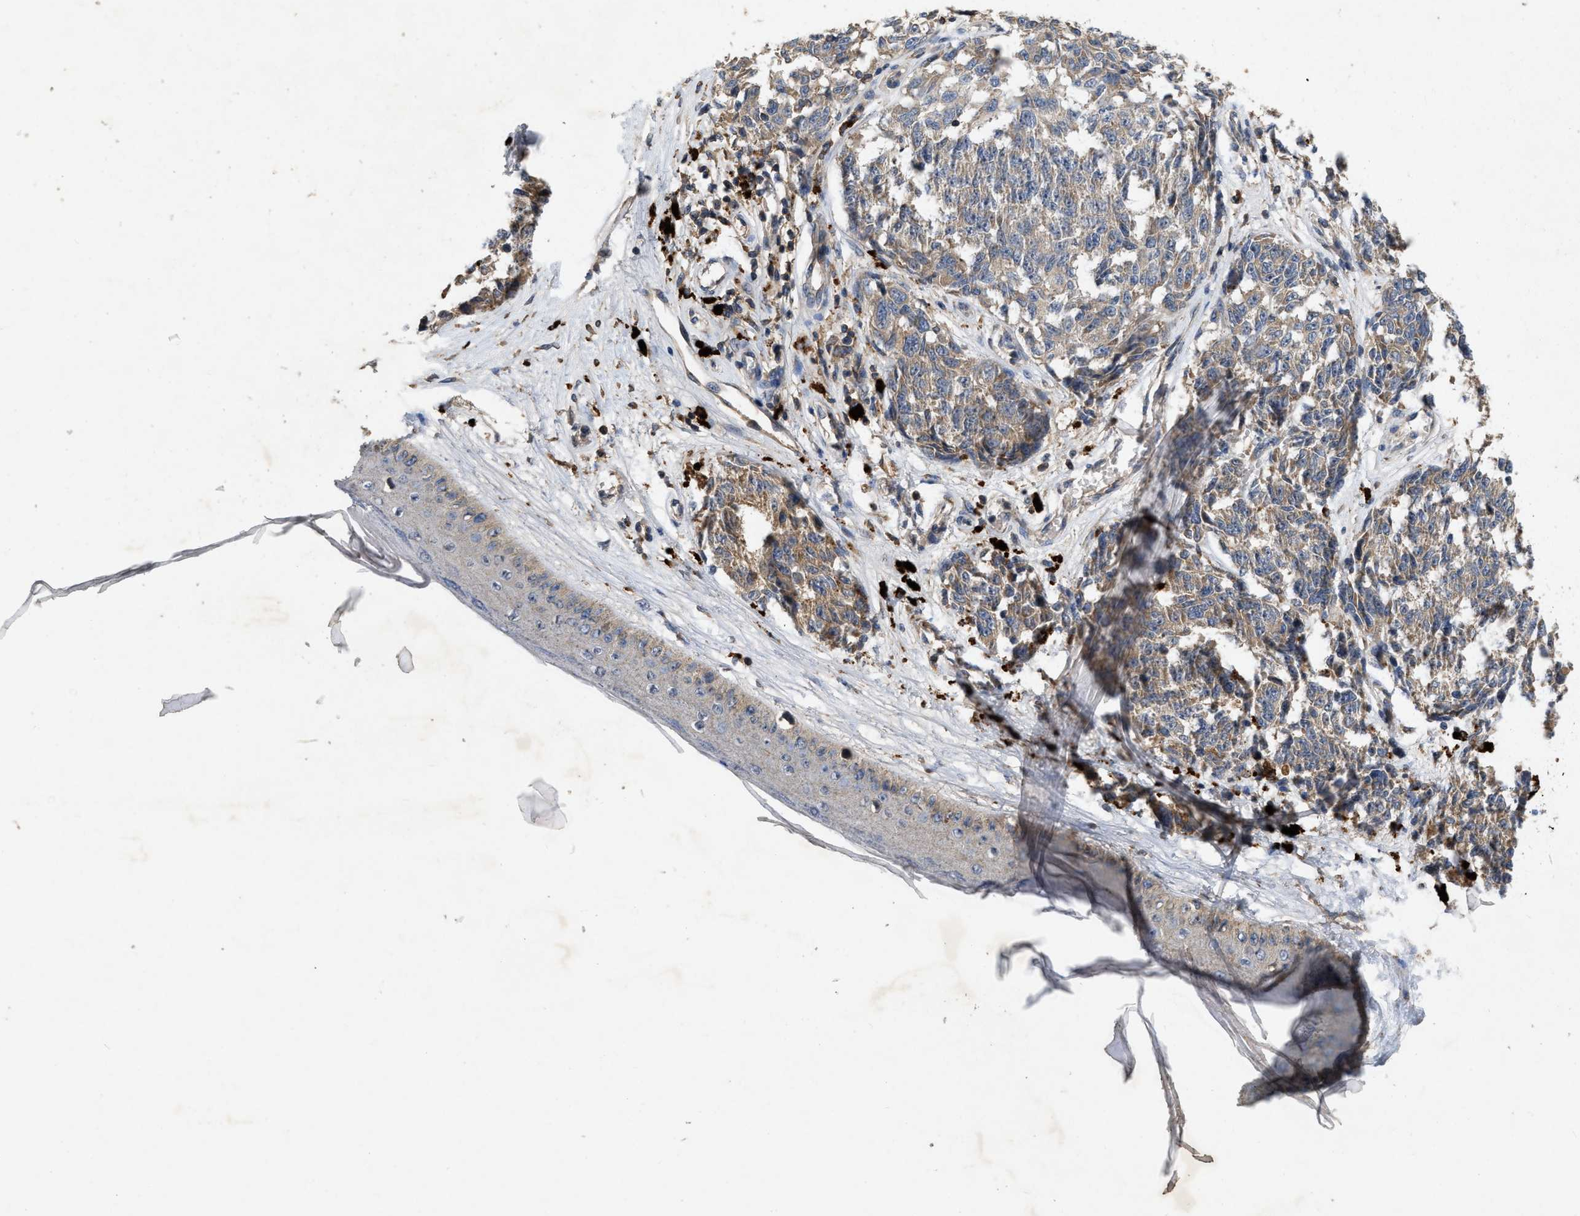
{"staining": {"intensity": "weak", "quantity": ">75%", "location": "cytoplasmic/membranous"}, "tissue": "melanoma", "cell_type": "Tumor cells", "image_type": "cancer", "snomed": [{"axis": "morphology", "description": "Malignant melanoma, NOS"}, {"axis": "topography", "description": "Skin"}], "caption": "Malignant melanoma tissue reveals weak cytoplasmic/membranous staining in about >75% of tumor cells", "gene": "LPAR2", "patient": {"sex": "female", "age": 64}}